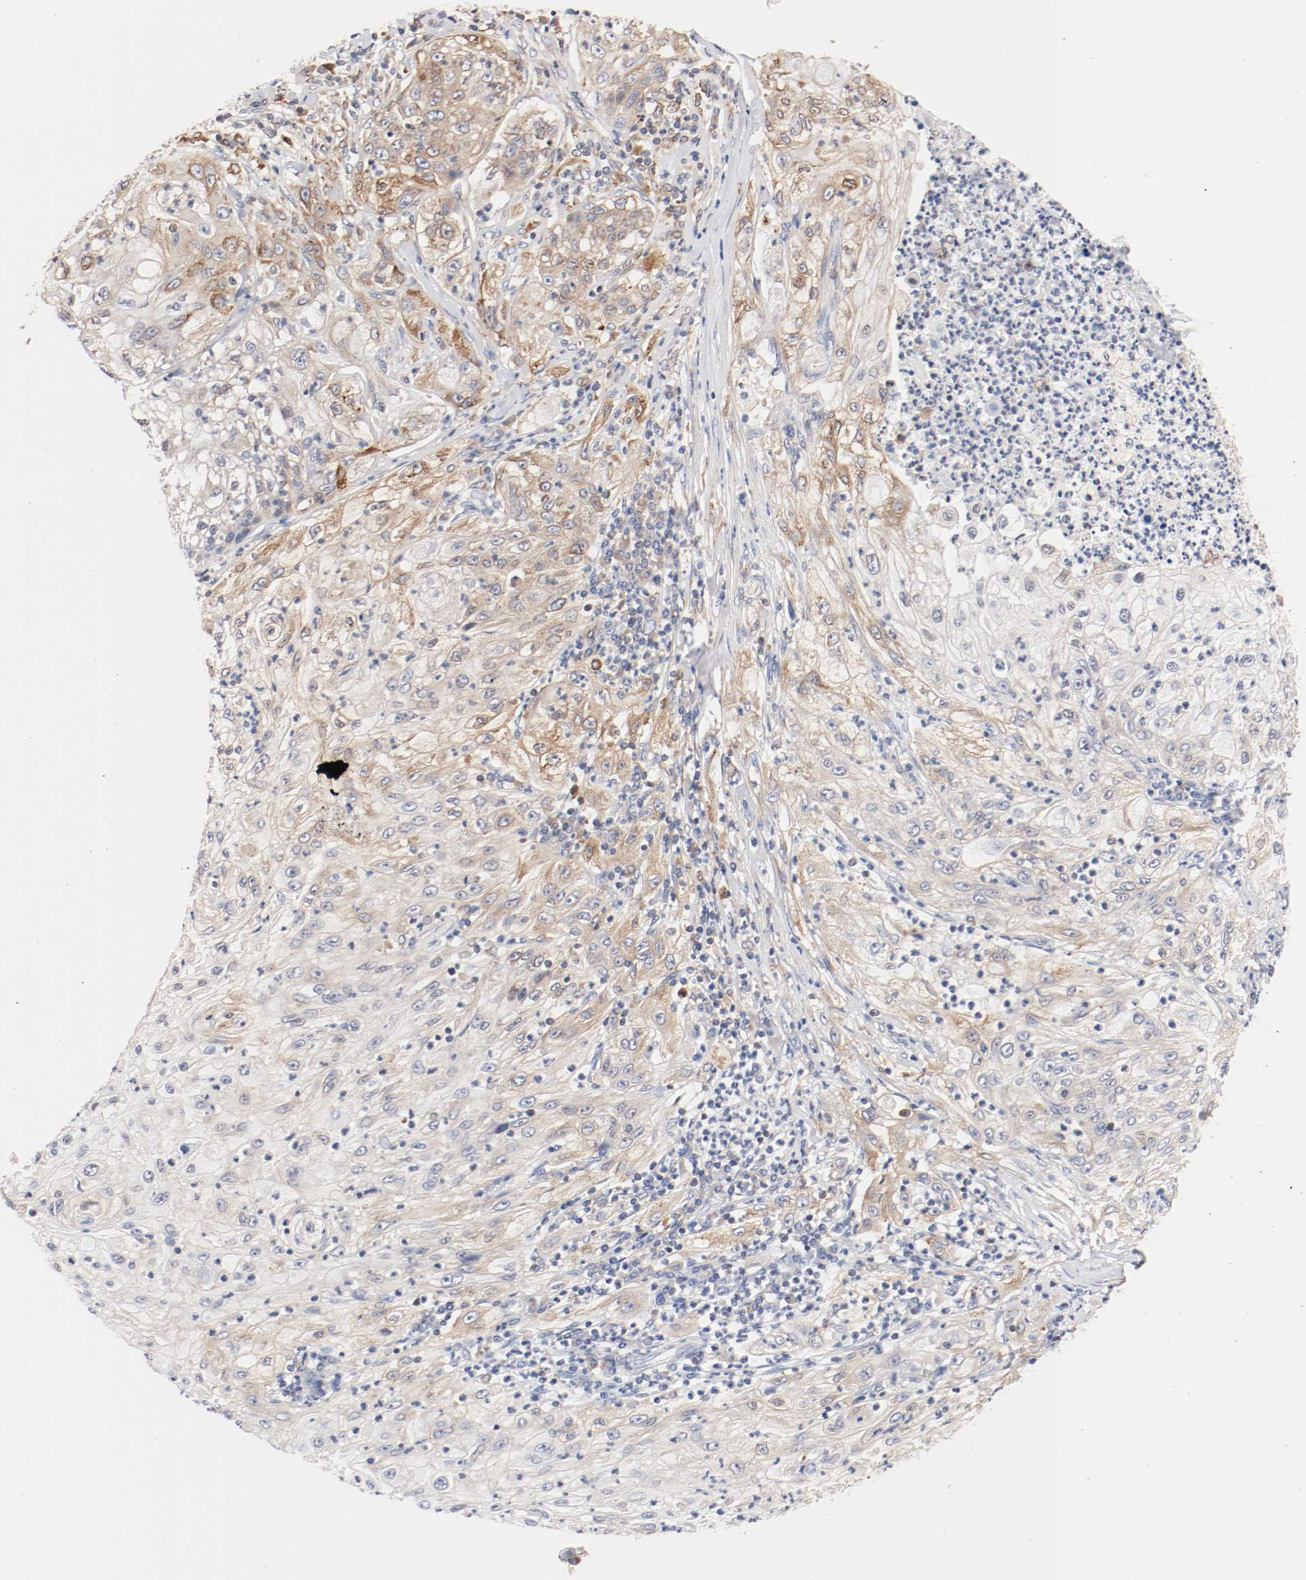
{"staining": {"intensity": "moderate", "quantity": "25%-75%", "location": "cytoplasmic/membranous"}, "tissue": "lung cancer", "cell_type": "Tumor cells", "image_type": "cancer", "snomed": [{"axis": "morphology", "description": "Inflammation, NOS"}, {"axis": "morphology", "description": "Squamous cell carcinoma, NOS"}, {"axis": "topography", "description": "Lymph node"}, {"axis": "topography", "description": "Soft tissue"}, {"axis": "topography", "description": "Lung"}], "caption": "Protein staining displays moderate cytoplasmic/membranous positivity in about 25%-75% of tumor cells in squamous cell carcinoma (lung).", "gene": "PDPK1", "patient": {"sex": "male", "age": 66}}